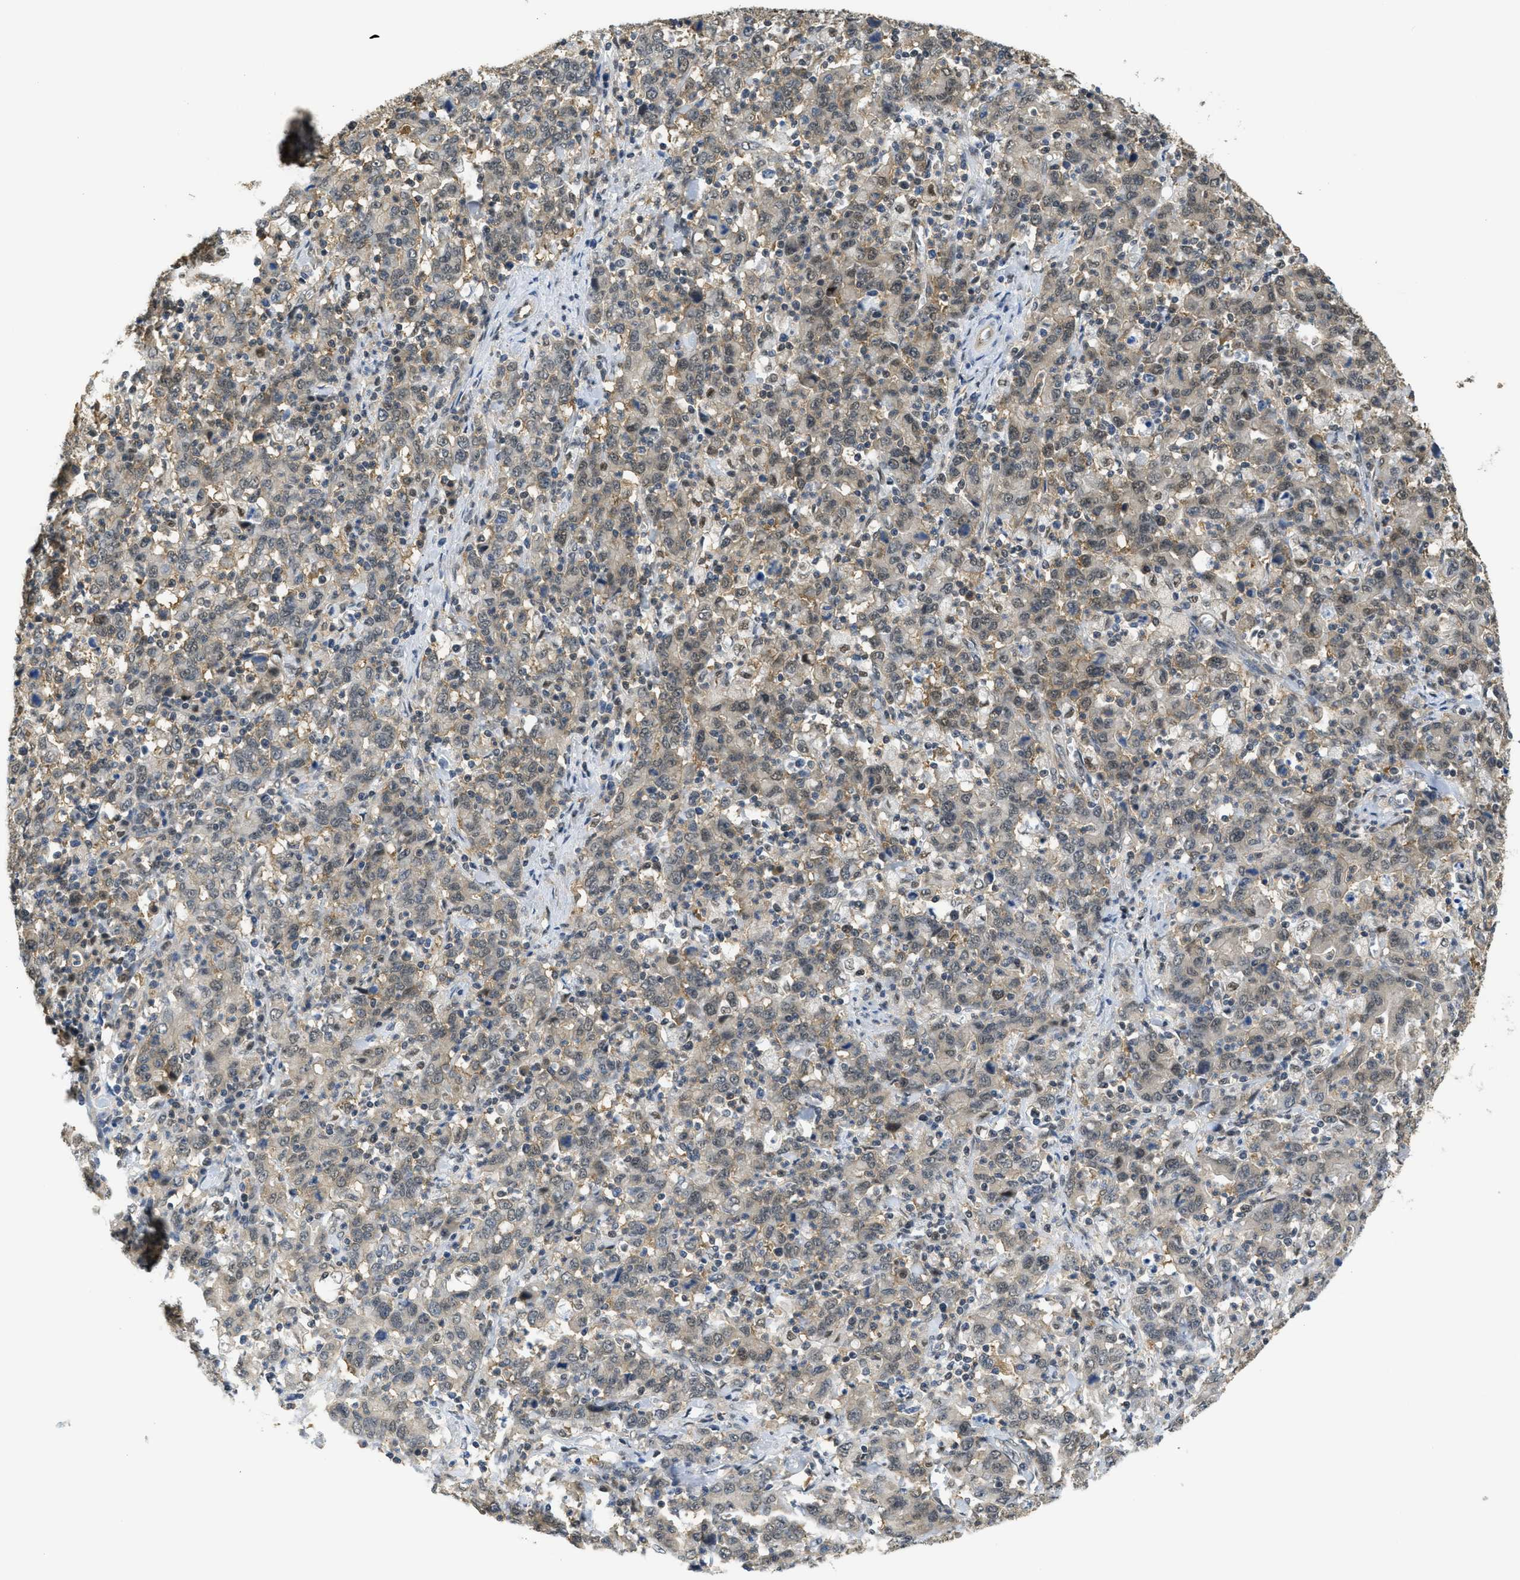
{"staining": {"intensity": "weak", "quantity": ">75%", "location": "cytoplasmic/membranous"}, "tissue": "stomach cancer", "cell_type": "Tumor cells", "image_type": "cancer", "snomed": [{"axis": "morphology", "description": "Adenocarcinoma, NOS"}, {"axis": "topography", "description": "Stomach, upper"}], "caption": "The micrograph displays staining of stomach cancer, revealing weak cytoplasmic/membranous protein positivity (brown color) within tumor cells. (Stains: DAB in brown, nuclei in blue, Microscopy: brightfield microscopy at high magnification).", "gene": "PSMC5", "patient": {"sex": "male", "age": 69}}